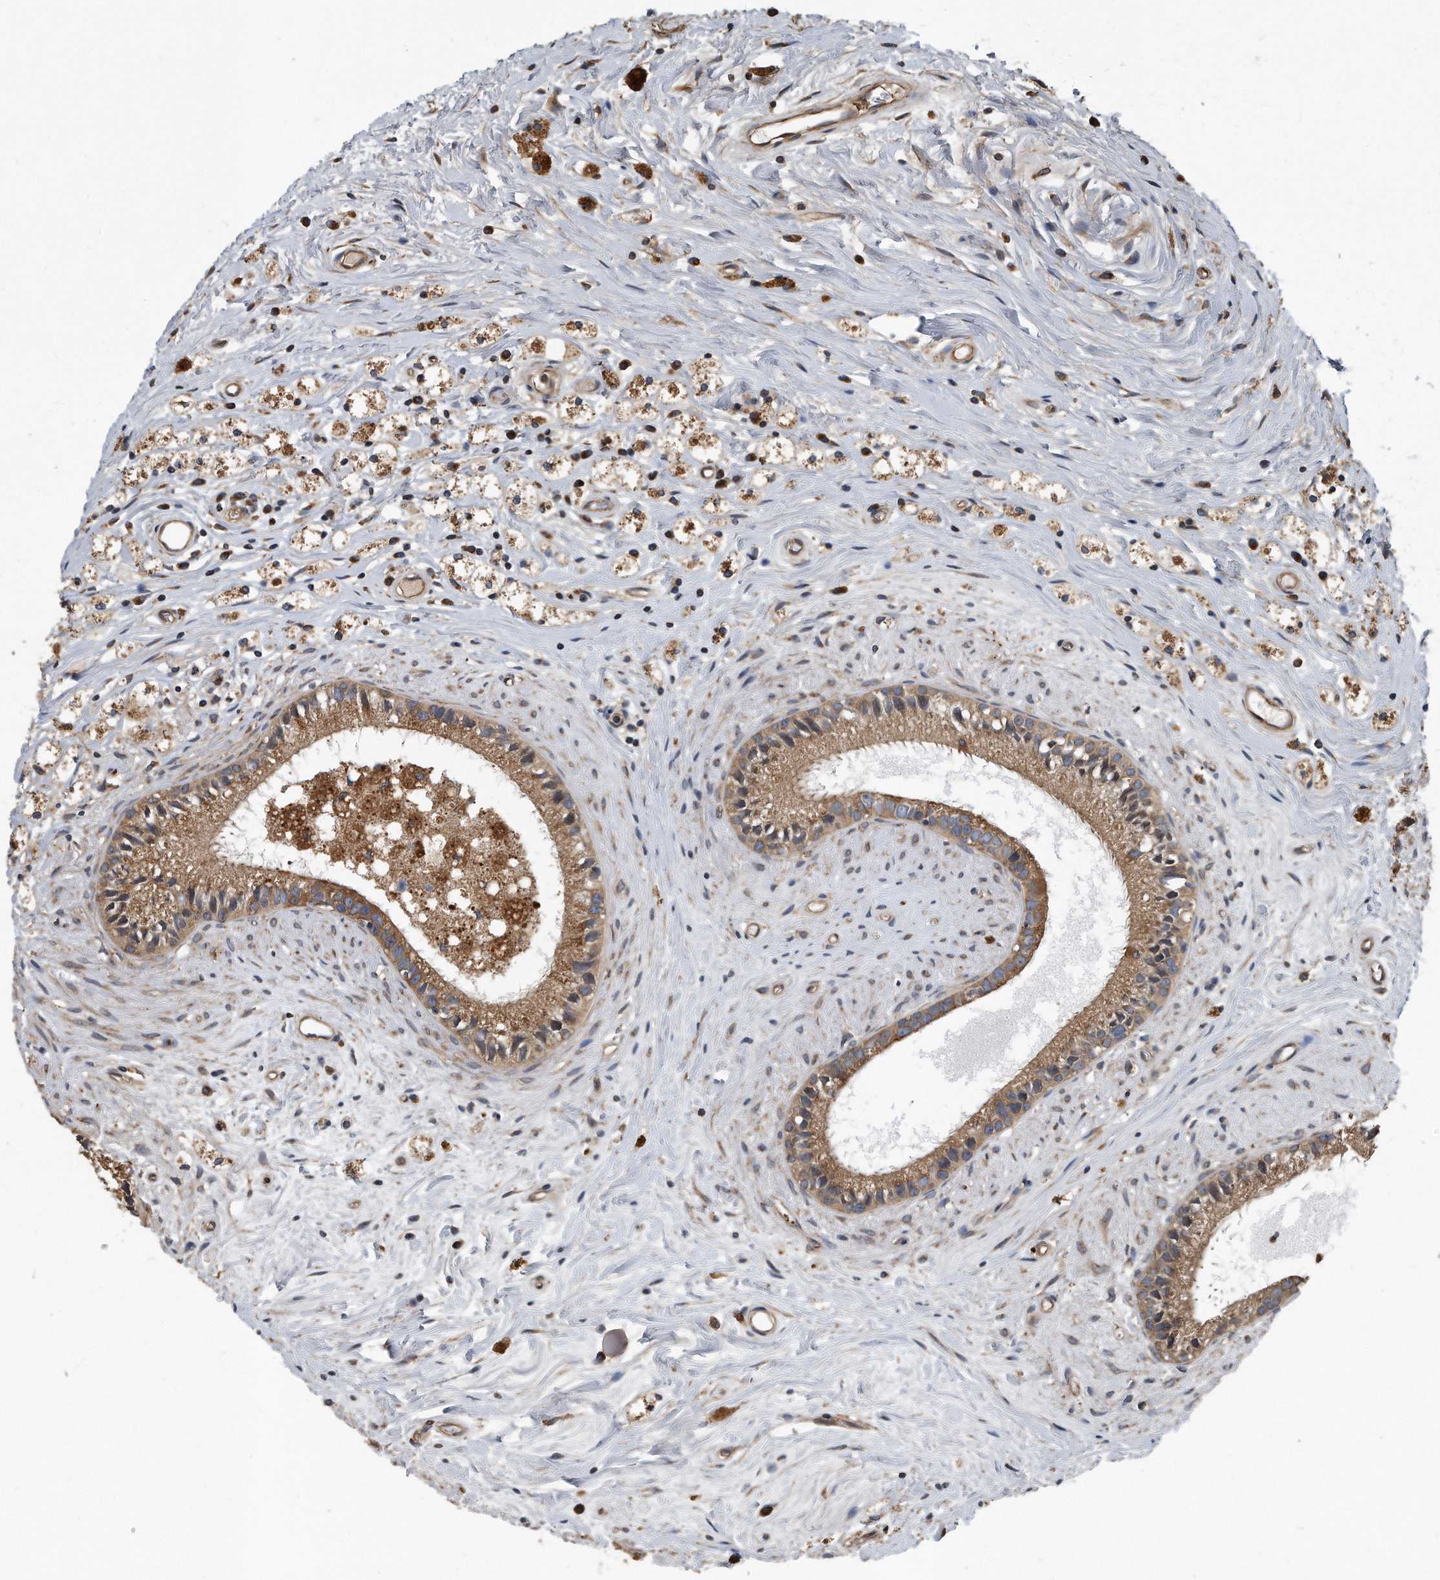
{"staining": {"intensity": "moderate", "quantity": ">75%", "location": "cytoplasmic/membranous"}, "tissue": "epididymis", "cell_type": "Glandular cells", "image_type": "normal", "snomed": [{"axis": "morphology", "description": "Normal tissue, NOS"}, {"axis": "topography", "description": "Epididymis"}], "caption": "Benign epididymis was stained to show a protein in brown. There is medium levels of moderate cytoplasmic/membranous positivity in about >75% of glandular cells. Nuclei are stained in blue.", "gene": "FAM136A", "patient": {"sex": "male", "age": 80}}